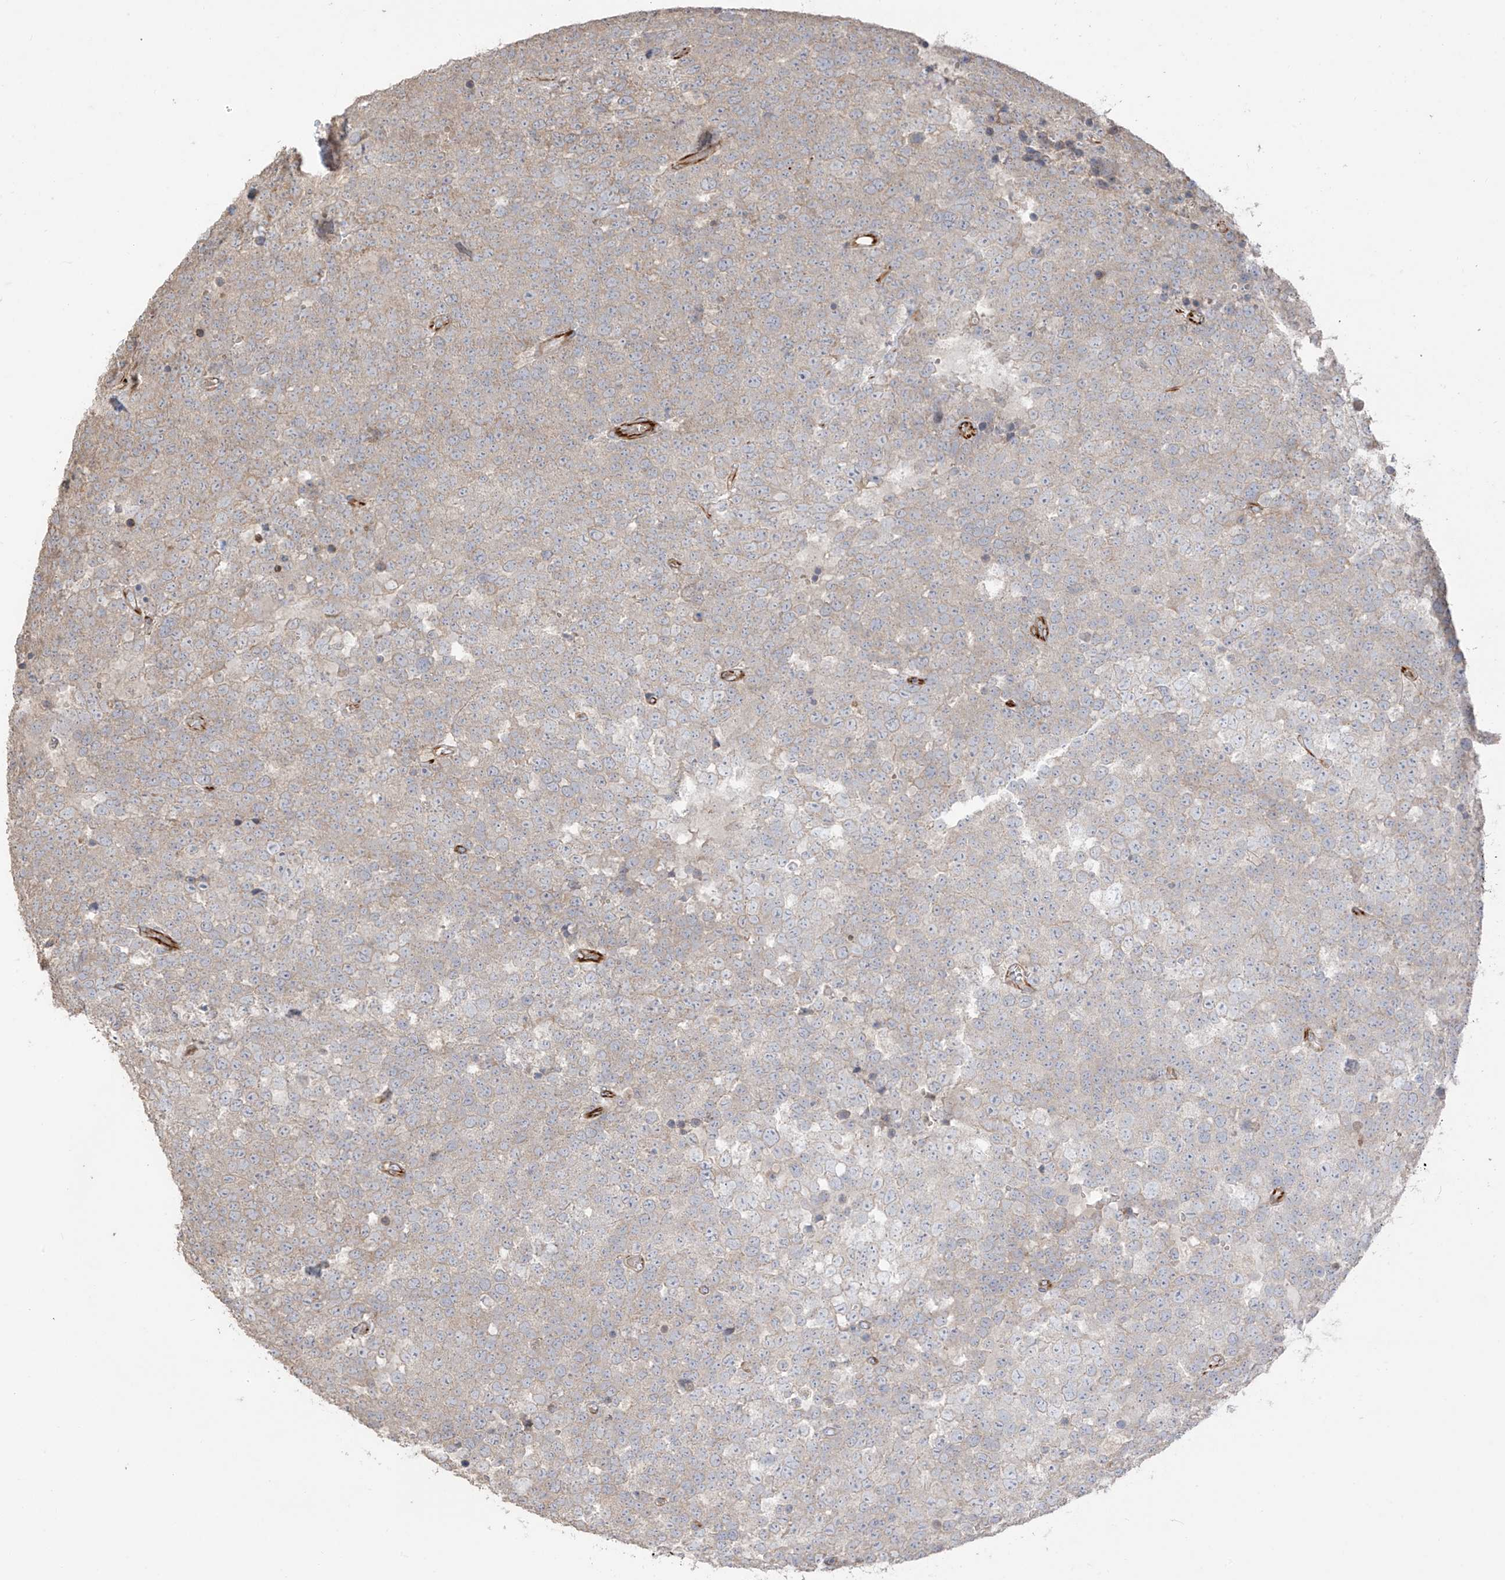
{"staining": {"intensity": "weak", "quantity": "<25%", "location": "cytoplasmic/membranous"}, "tissue": "testis cancer", "cell_type": "Tumor cells", "image_type": "cancer", "snomed": [{"axis": "morphology", "description": "Seminoma, NOS"}, {"axis": "topography", "description": "Testis"}], "caption": "Immunohistochemistry photomicrograph of neoplastic tissue: human seminoma (testis) stained with DAB reveals no significant protein expression in tumor cells.", "gene": "DCDC2", "patient": {"sex": "male", "age": 71}}